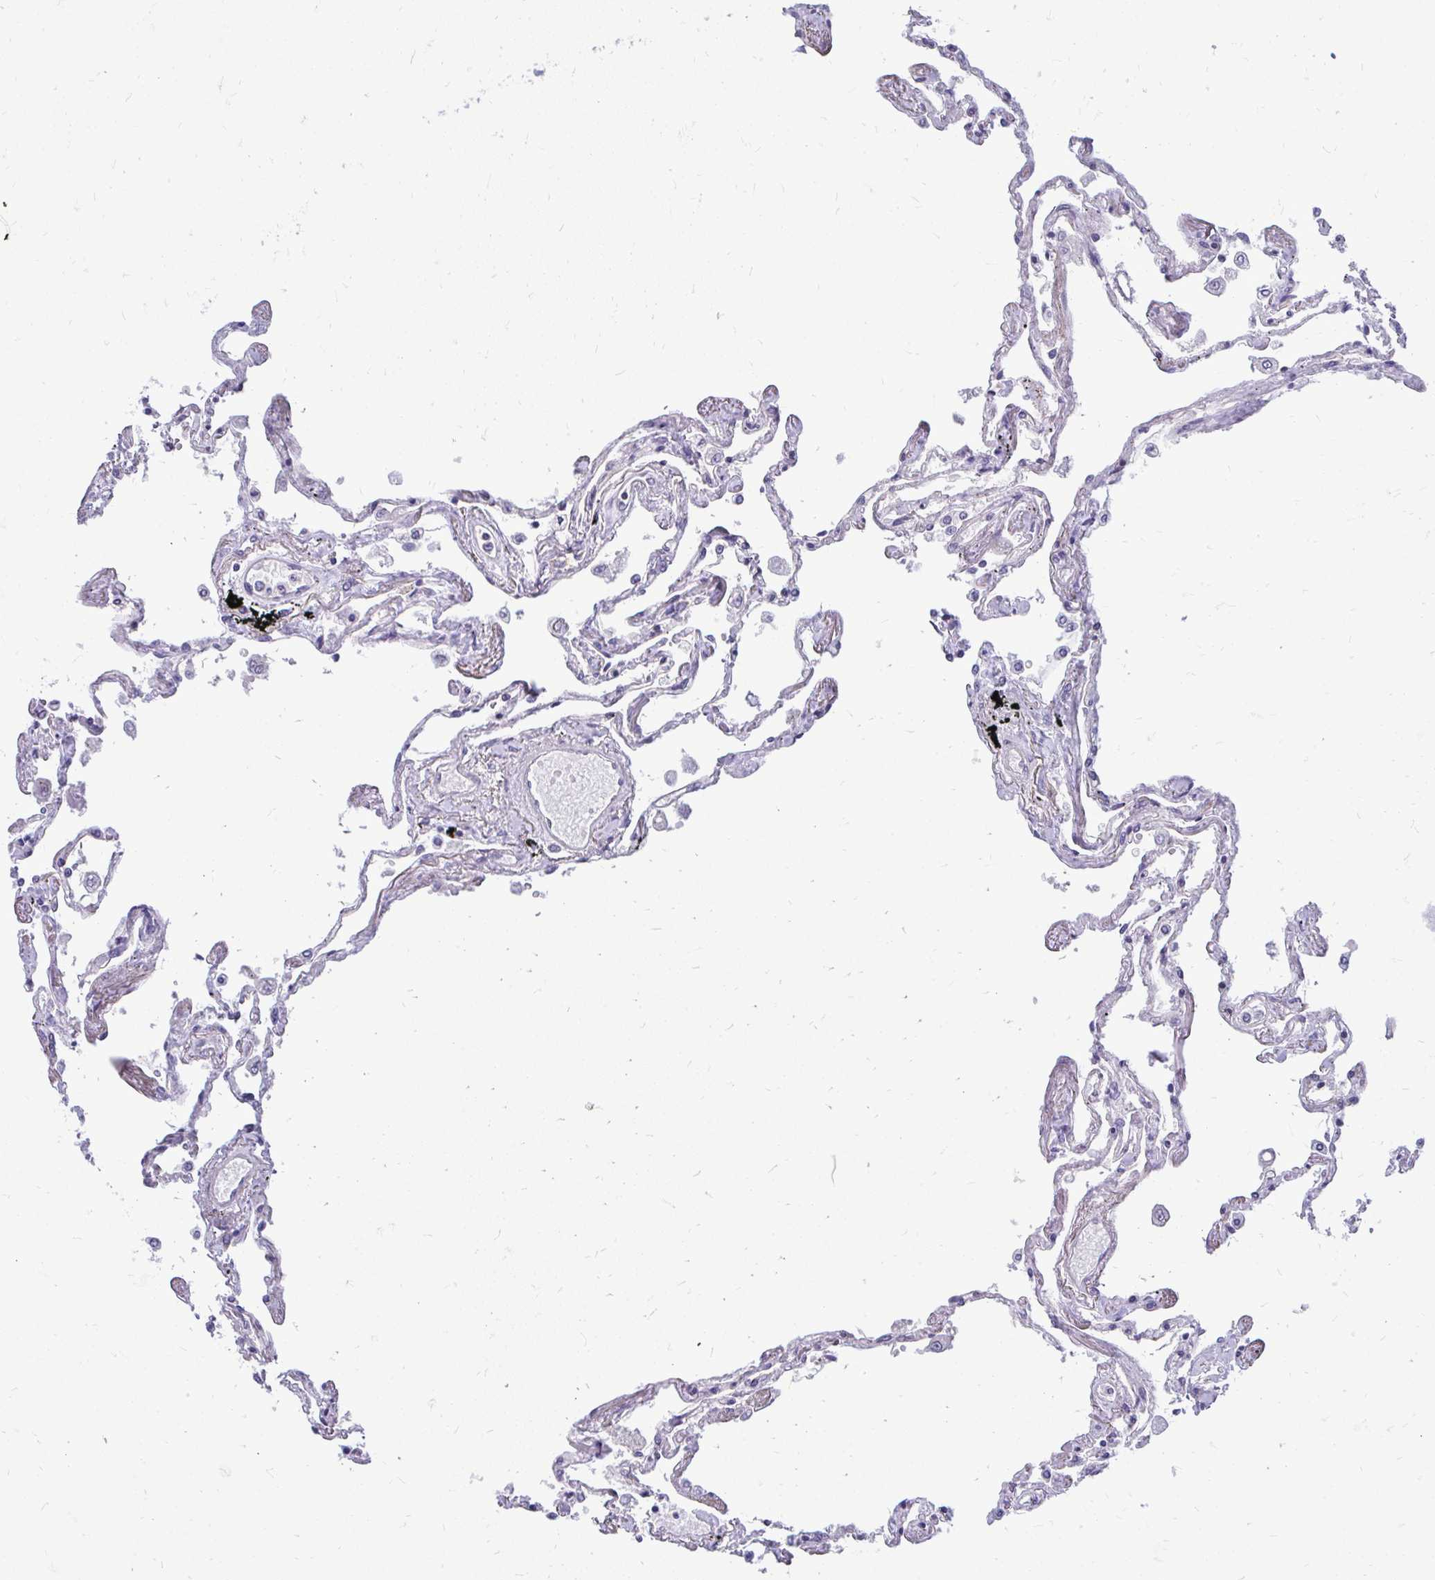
{"staining": {"intensity": "negative", "quantity": "none", "location": "none"}, "tissue": "lung", "cell_type": "Alveolar cells", "image_type": "normal", "snomed": [{"axis": "morphology", "description": "Normal tissue, NOS"}, {"axis": "morphology", "description": "Adenocarcinoma, NOS"}, {"axis": "topography", "description": "Cartilage tissue"}, {"axis": "topography", "description": "Lung"}], "caption": "An immunohistochemistry photomicrograph of unremarkable lung is shown. There is no staining in alveolar cells of lung.", "gene": "FABP3", "patient": {"sex": "female", "age": 67}}